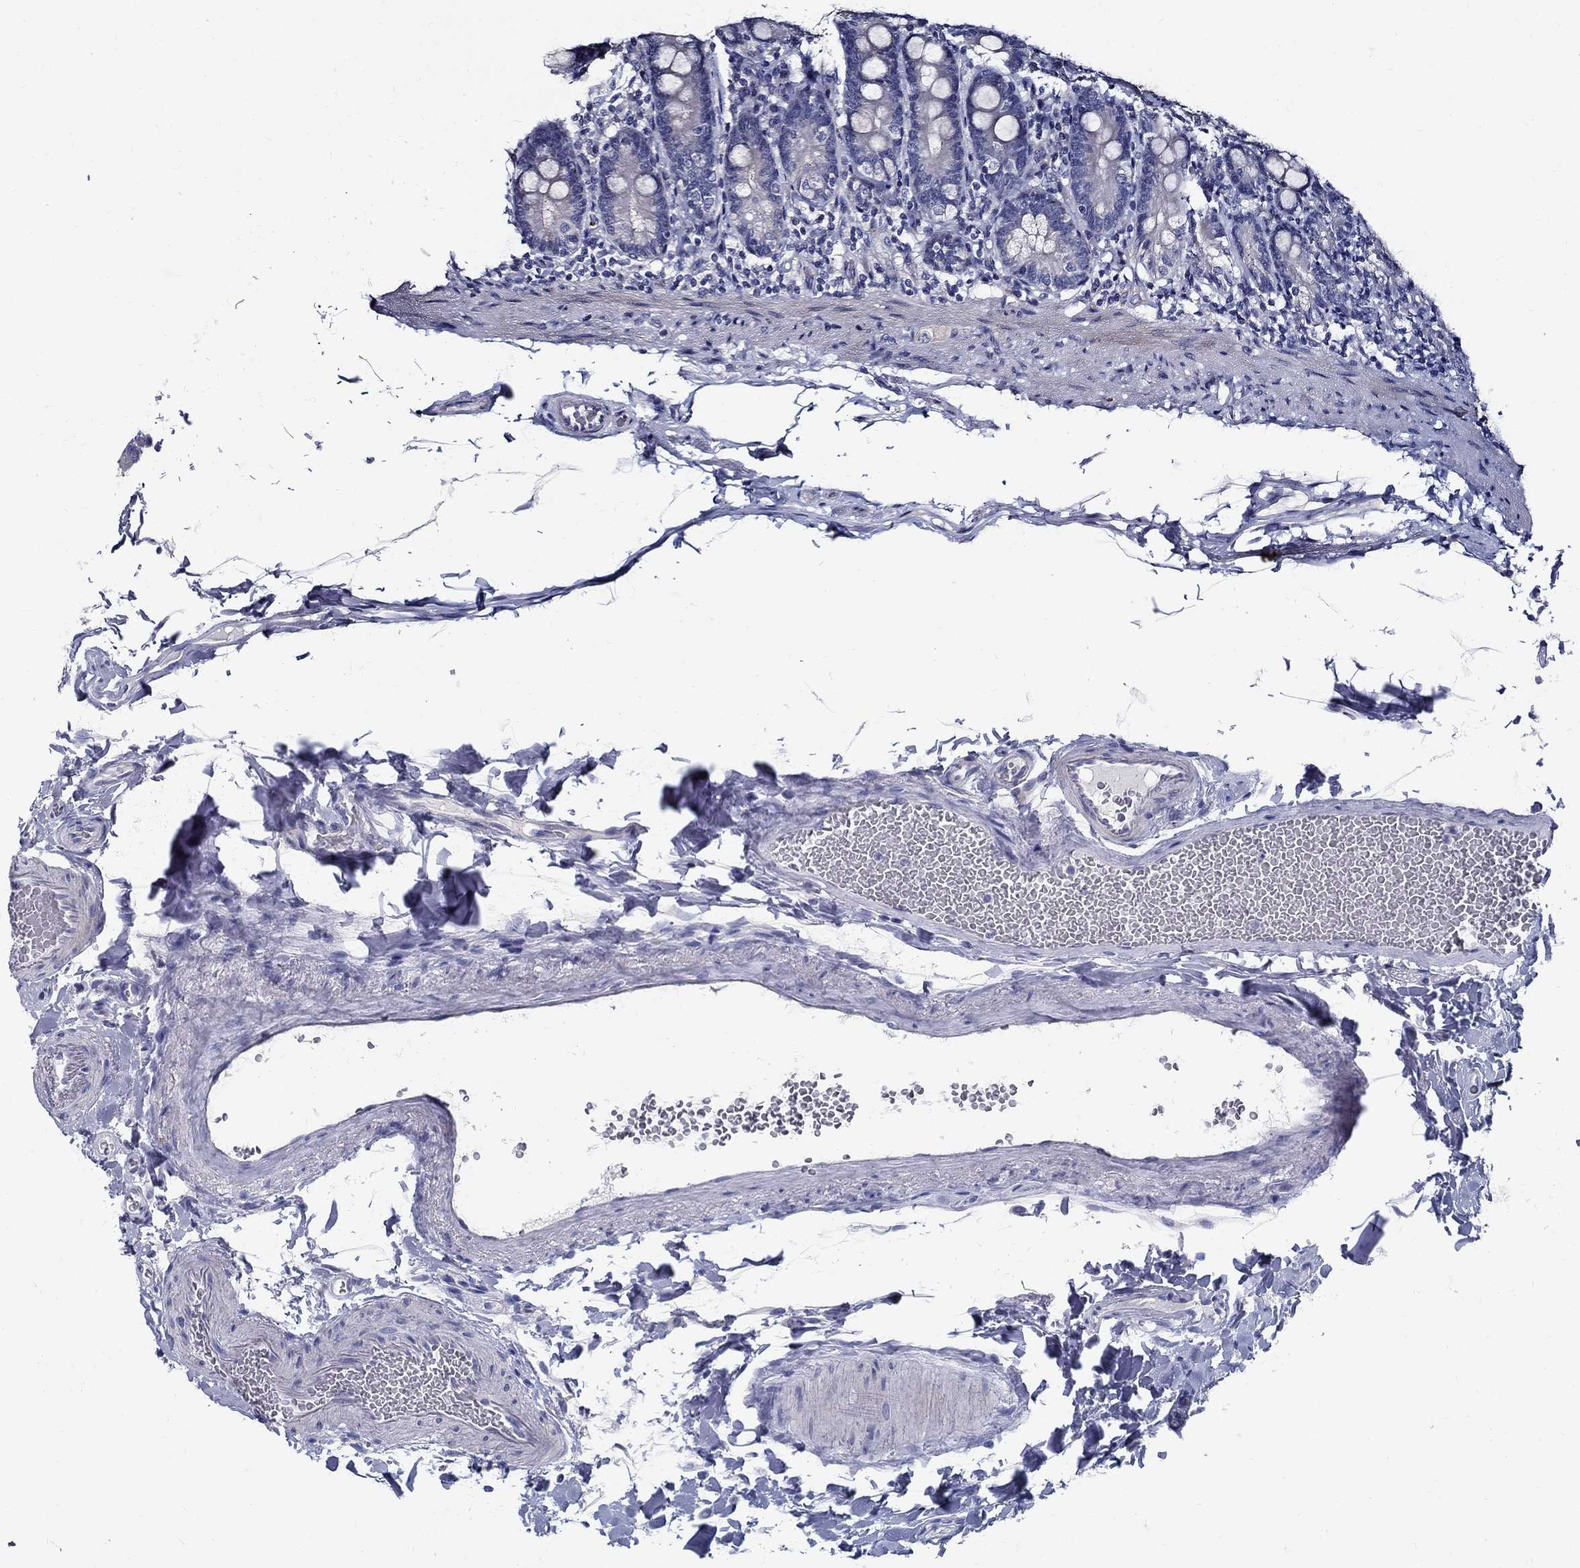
{"staining": {"intensity": "negative", "quantity": "none", "location": "none"}, "tissue": "duodenum", "cell_type": "Glandular cells", "image_type": "normal", "snomed": [{"axis": "morphology", "description": "Normal tissue, NOS"}, {"axis": "topography", "description": "Duodenum"}], "caption": "A histopathology image of human duodenum is negative for staining in glandular cells. (DAB (3,3'-diaminobenzidine) immunohistochemistry (IHC) visualized using brightfield microscopy, high magnification).", "gene": "TP53TG5", "patient": {"sex": "female", "age": 67}}